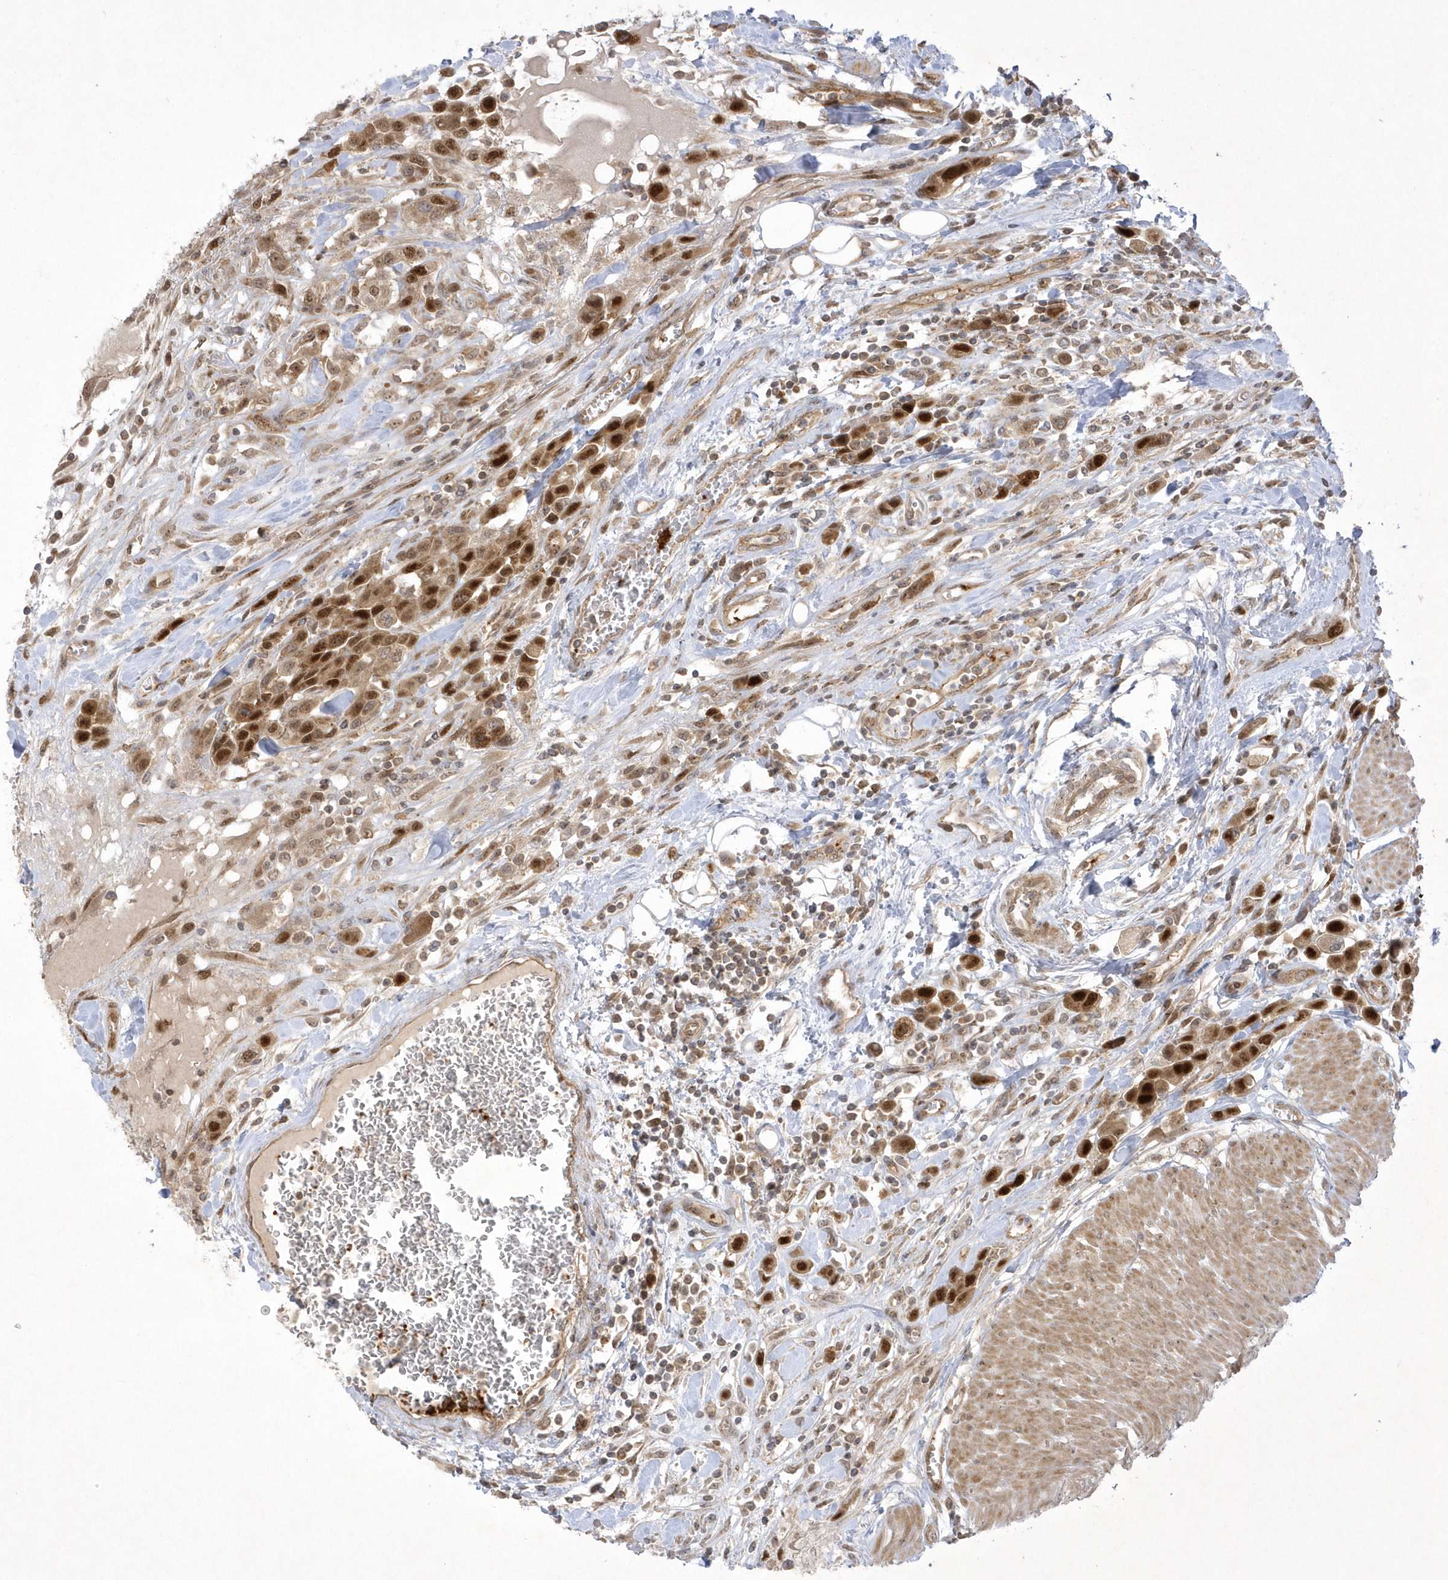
{"staining": {"intensity": "strong", "quantity": ">75%", "location": "cytoplasmic/membranous,nuclear"}, "tissue": "urothelial cancer", "cell_type": "Tumor cells", "image_type": "cancer", "snomed": [{"axis": "morphology", "description": "Urothelial carcinoma, High grade"}, {"axis": "topography", "description": "Urinary bladder"}], "caption": "Immunohistochemical staining of urothelial carcinoma (high-grade) reveals high levels of strong cytoplasmic/membranous and nuclear expression in approximately >75% of tumor cells.", "gene": "NAF1", "patient": {"sex": "male", "age": 50}}